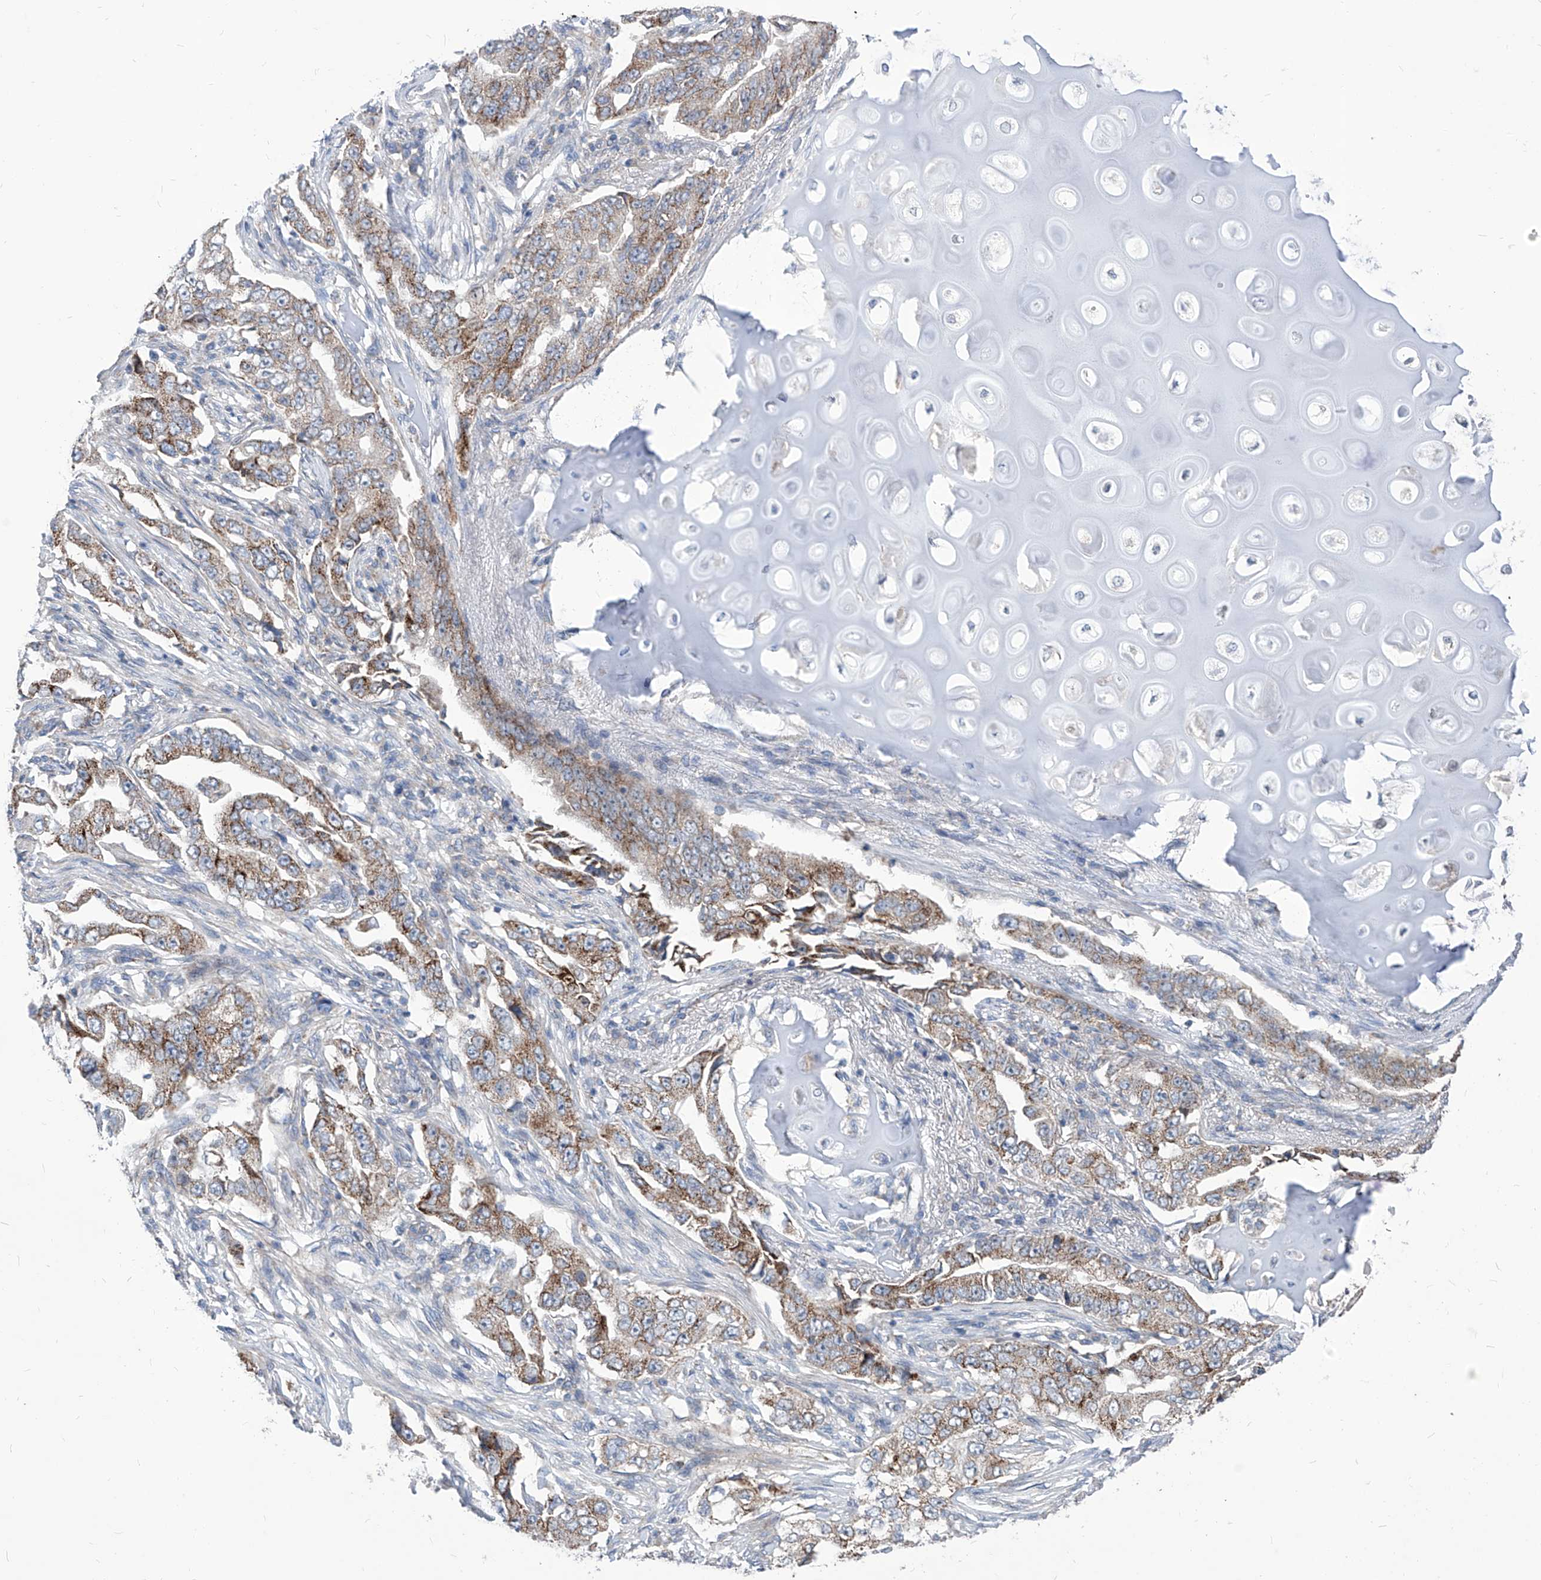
{"staining": {"intensity": "moderate", "quantity": ">75%", "location": "cytoplasmic/membranous"}, "tissue": "lung cancer", "cell_type": "Tumor cells", "image_type": "cancer", "snomed": [{"axis": "morphology", "description": "Adenocarcinoma, NOS"}, {"axis": "topography", "description": "Lung"}], "caption": "About >75% of tumor cells in lung adenocarcinoma exhibit moderate cytoplasmic/membranous protein positivity as visualized by brown immunohistochemical staining.", "gene": "AGPS", "patient": {"sex": "female", "age": 51}}